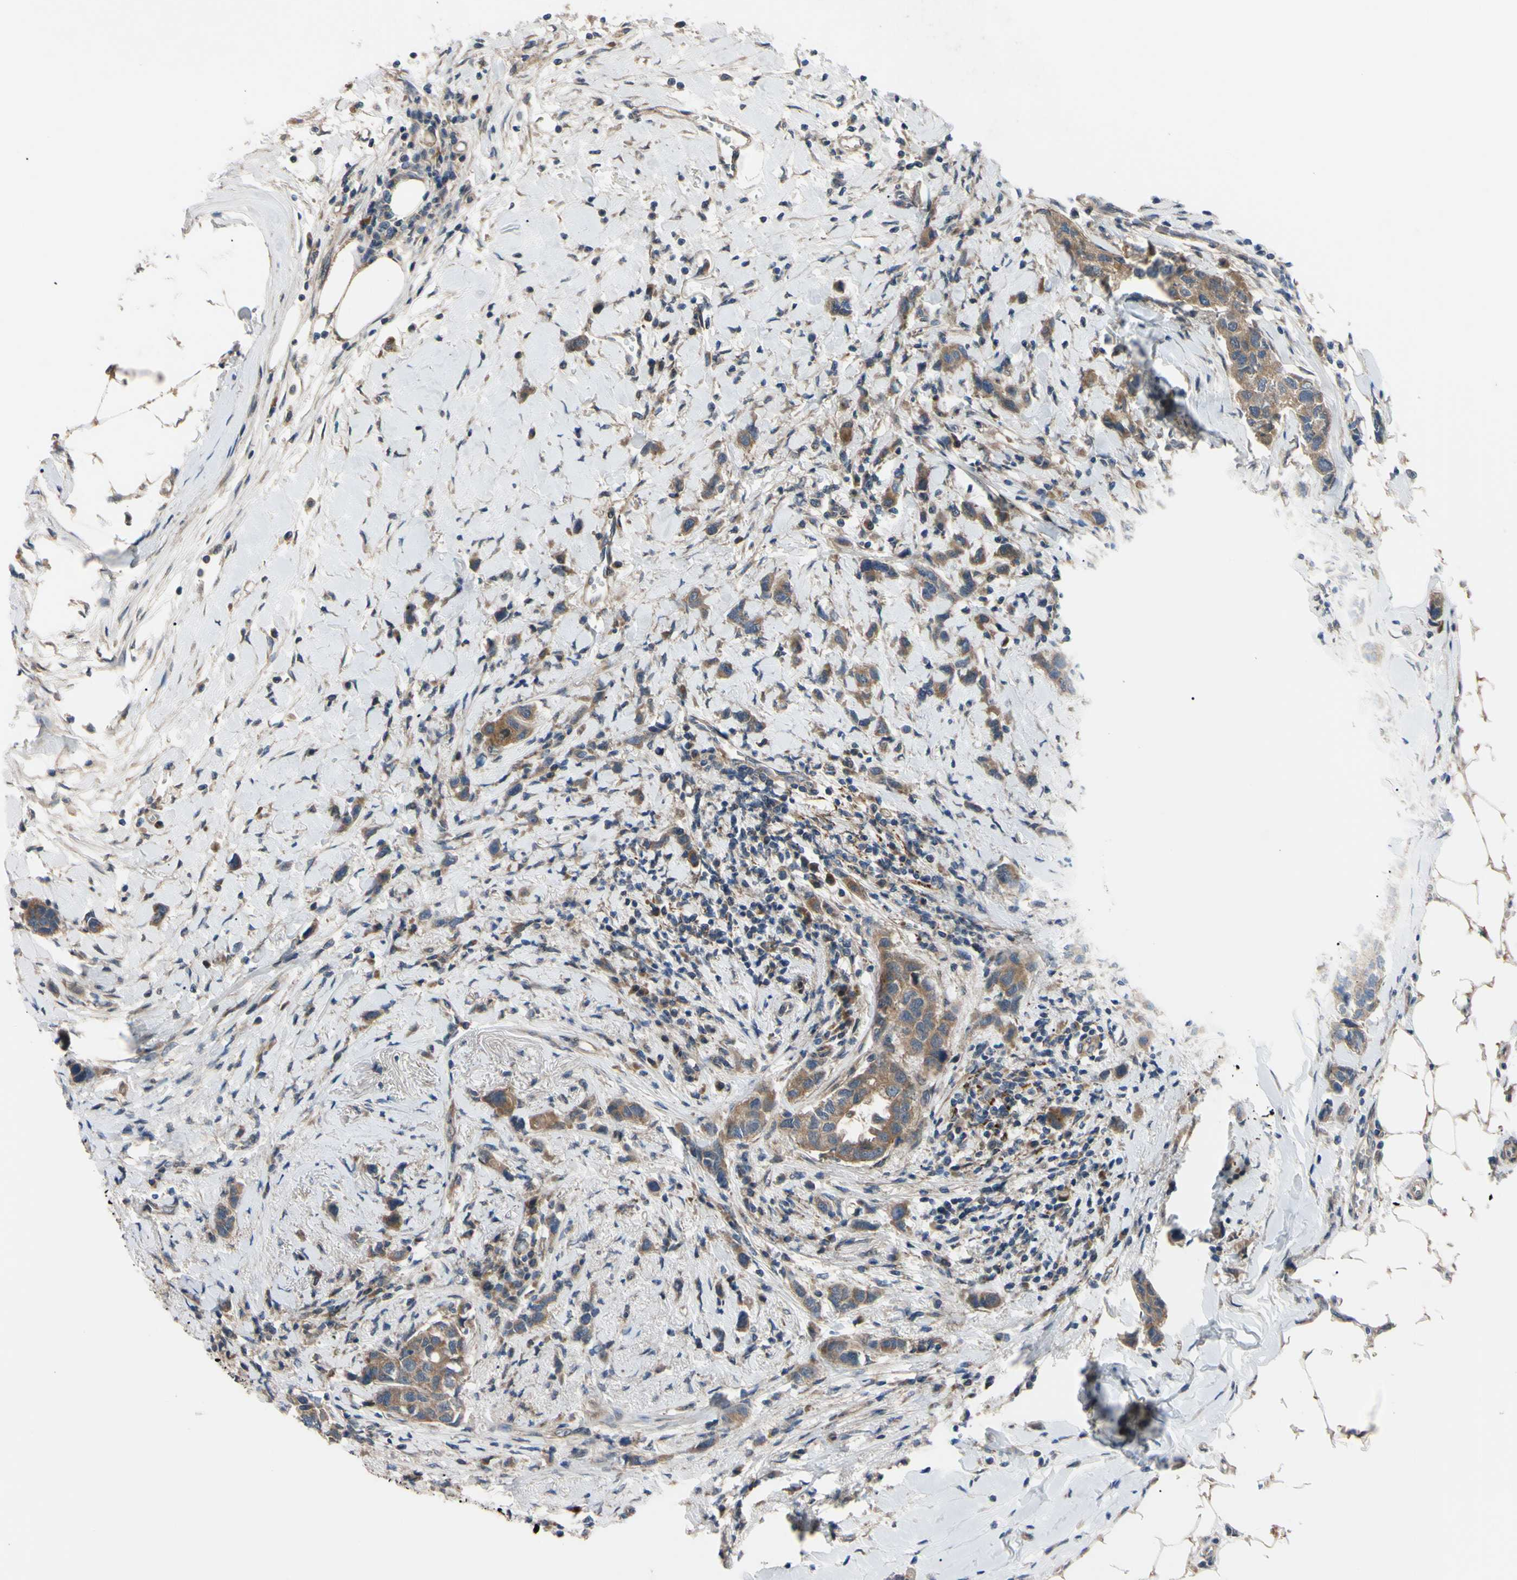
{"staining": {"intensity": "weak", "quantity": ">75%", "location": "cytoplasmic/membranous"}, "tissue": "breast cancer", "cell_type": "Tumor cells", "image_type": "cancer", "snomed": [{"axis": "morphology", "description": "Normal tissue, NOS"}, {"axis": "morphology", "description": "Duct carcinoma"}, {"axis": "topography", "description": "Breast"}], "caption": "Immunohistochemical staining of breast infiltrating ductal carcinoma displays low levels of weak cytoplasmic/membranous positivity in approximately >75% of tumor cells. (DAB (3,3'-diaminobenzidine) = brown stain, brightfield microscopy at high magnification).", "gene": "SVIL", "patient": {"sex": "female", "age": 50}}